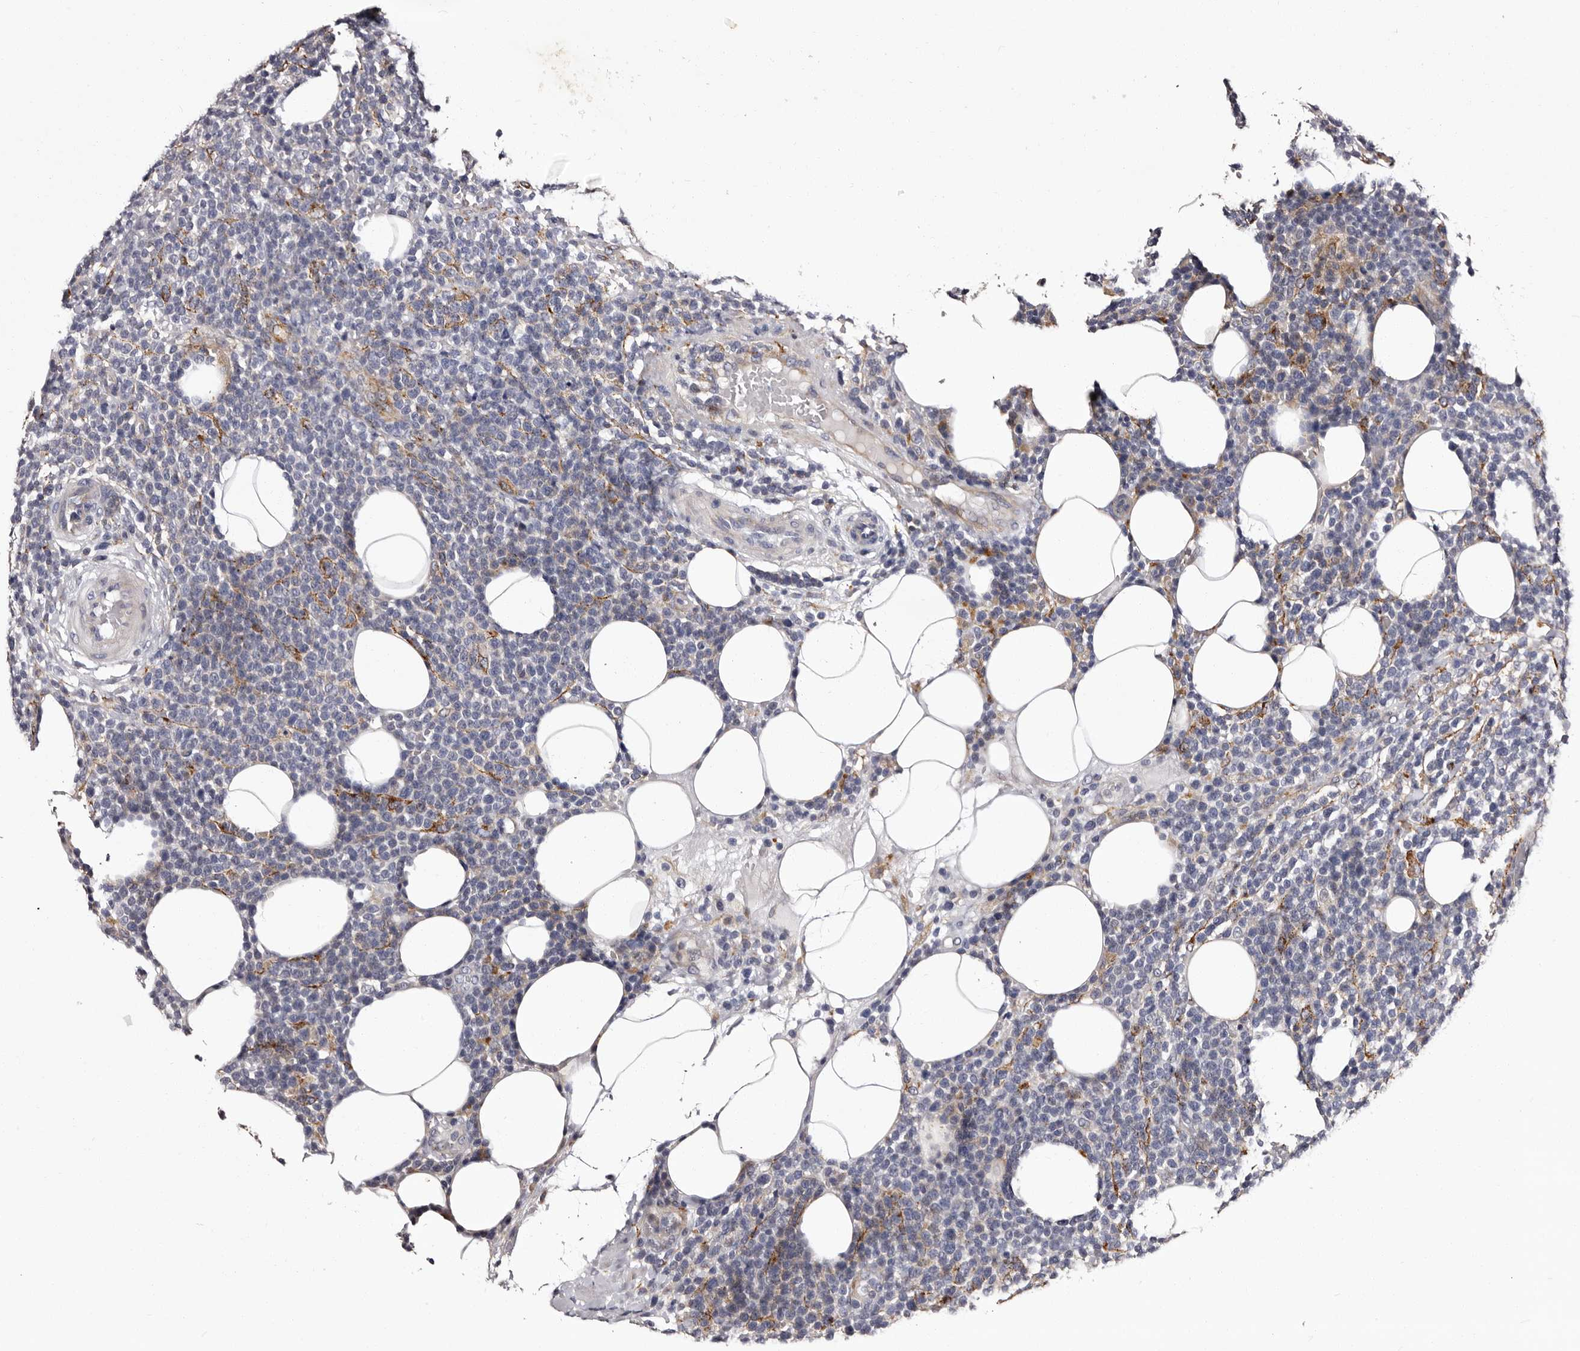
{"staining": {"intensity": "negative", "quantity": "none", "location": "none"}, "tissue": "lymphoma", "cell_type": "Tumor cells", "image_type": "cancer", "snomed": [{"axis": "morphology", "description": "Malignant lymphoma, non-Hodgkin's type, High grade"}, {"axis": "topography", "description": "Lymph node"}], "caption": "The micrograph shows no staining of tumor cells in lymphoma. The staining is performed using DAB brown chromogen with nuclei counter-stained in using hematoxylin.", "gene": "AUNIP", "patient": {"sex": "male", "age": 61}}